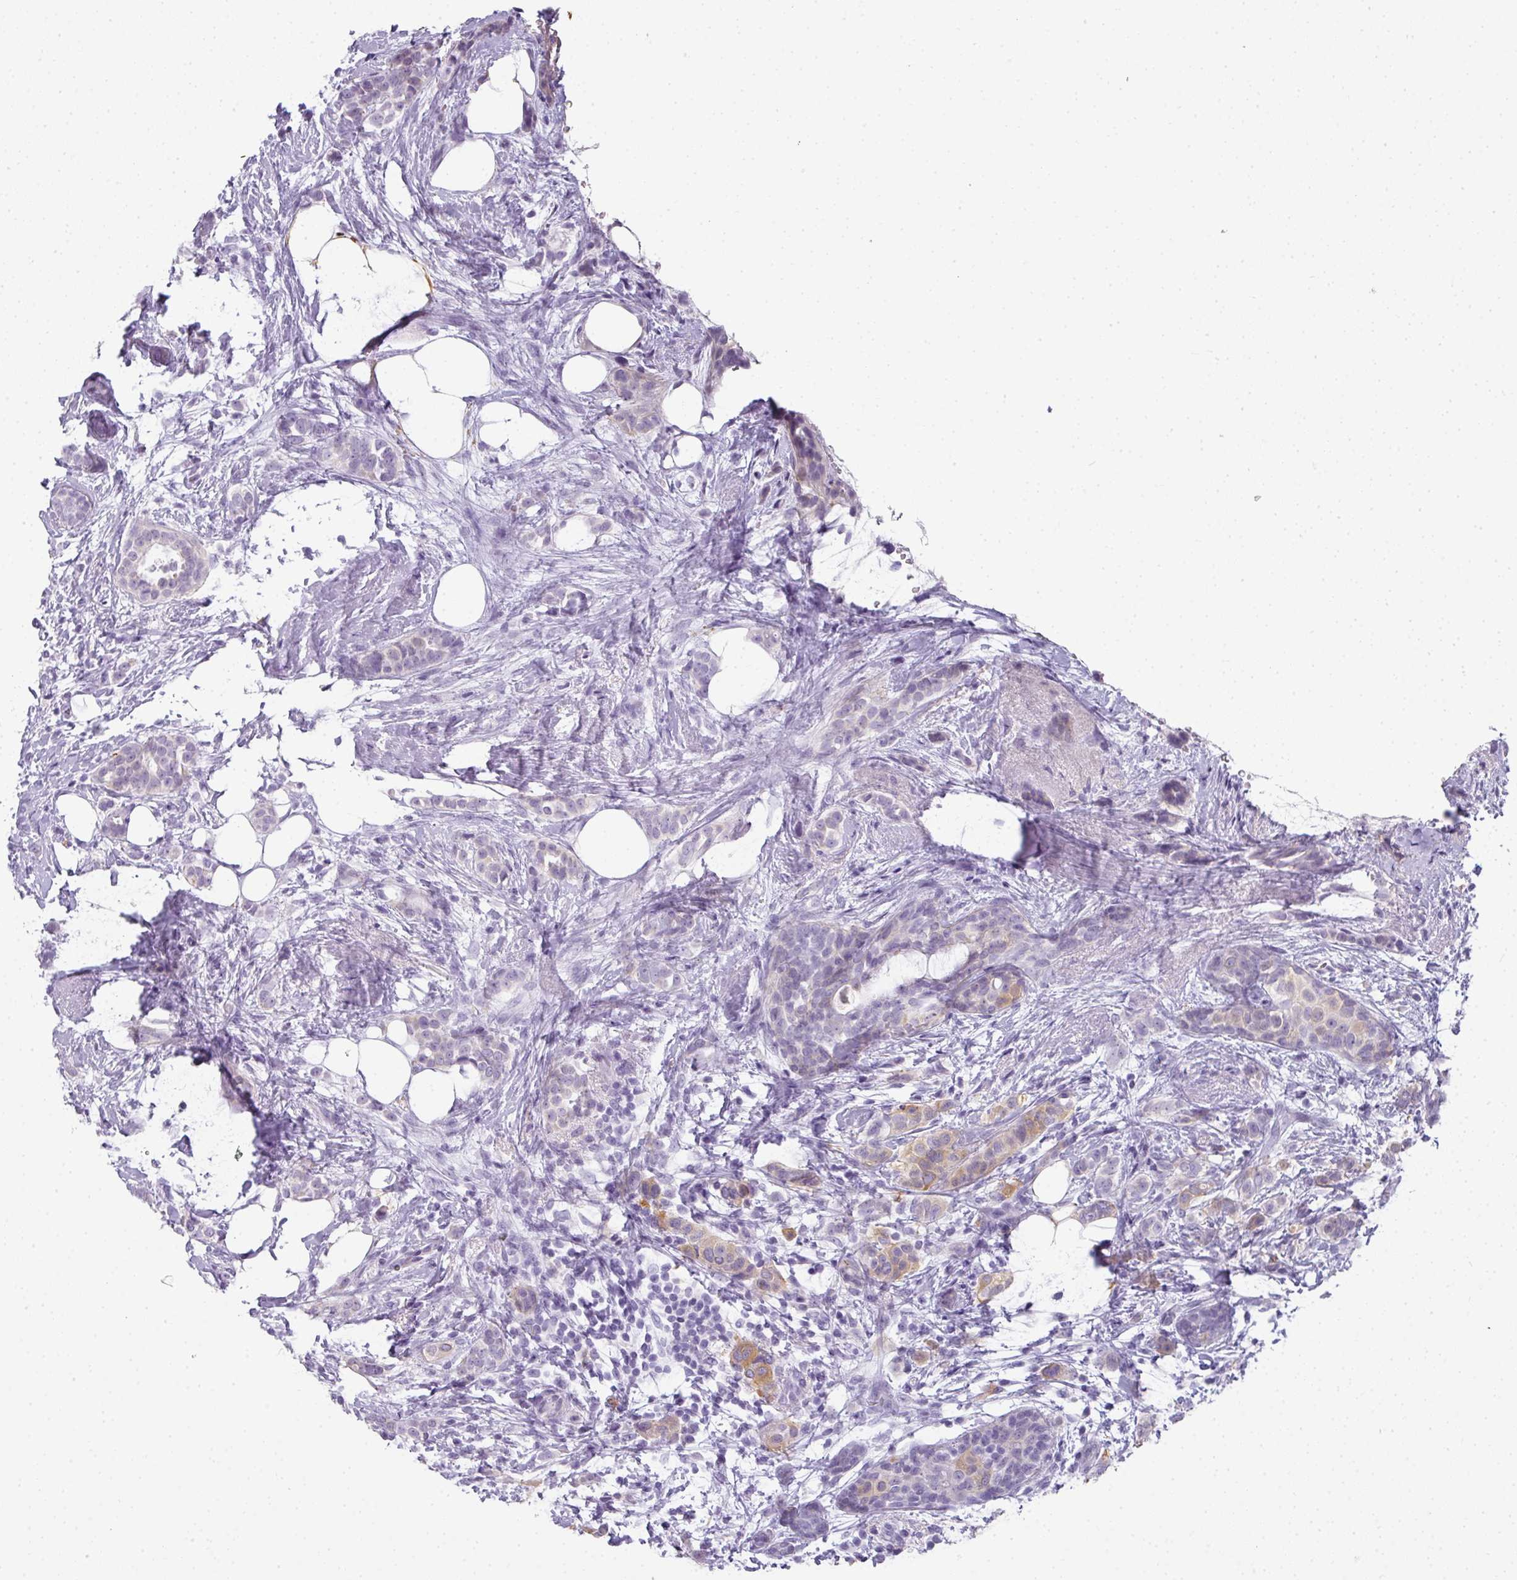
{"staining": {"intensity": "moderate", "quantity": "<25%", "location": "cytoplasmic/membranous"}, "tissue": "breast cancer", "cell_type": "Tumor cells", "image_type": "cancer", "snomed": [{"axis": "morphology", "description": "Lobular carcinoma"}, {"axis": "topography", "description": "Breast"}], "caption": "Human lobular carcinoma (breast) stained with a brown dye demonstrates moderate cytoplasmic/membranous positive staining in about <25% of tumor cells.", "gene": "RBMY1F", "patient": {"sex": "female", "age": 51}}